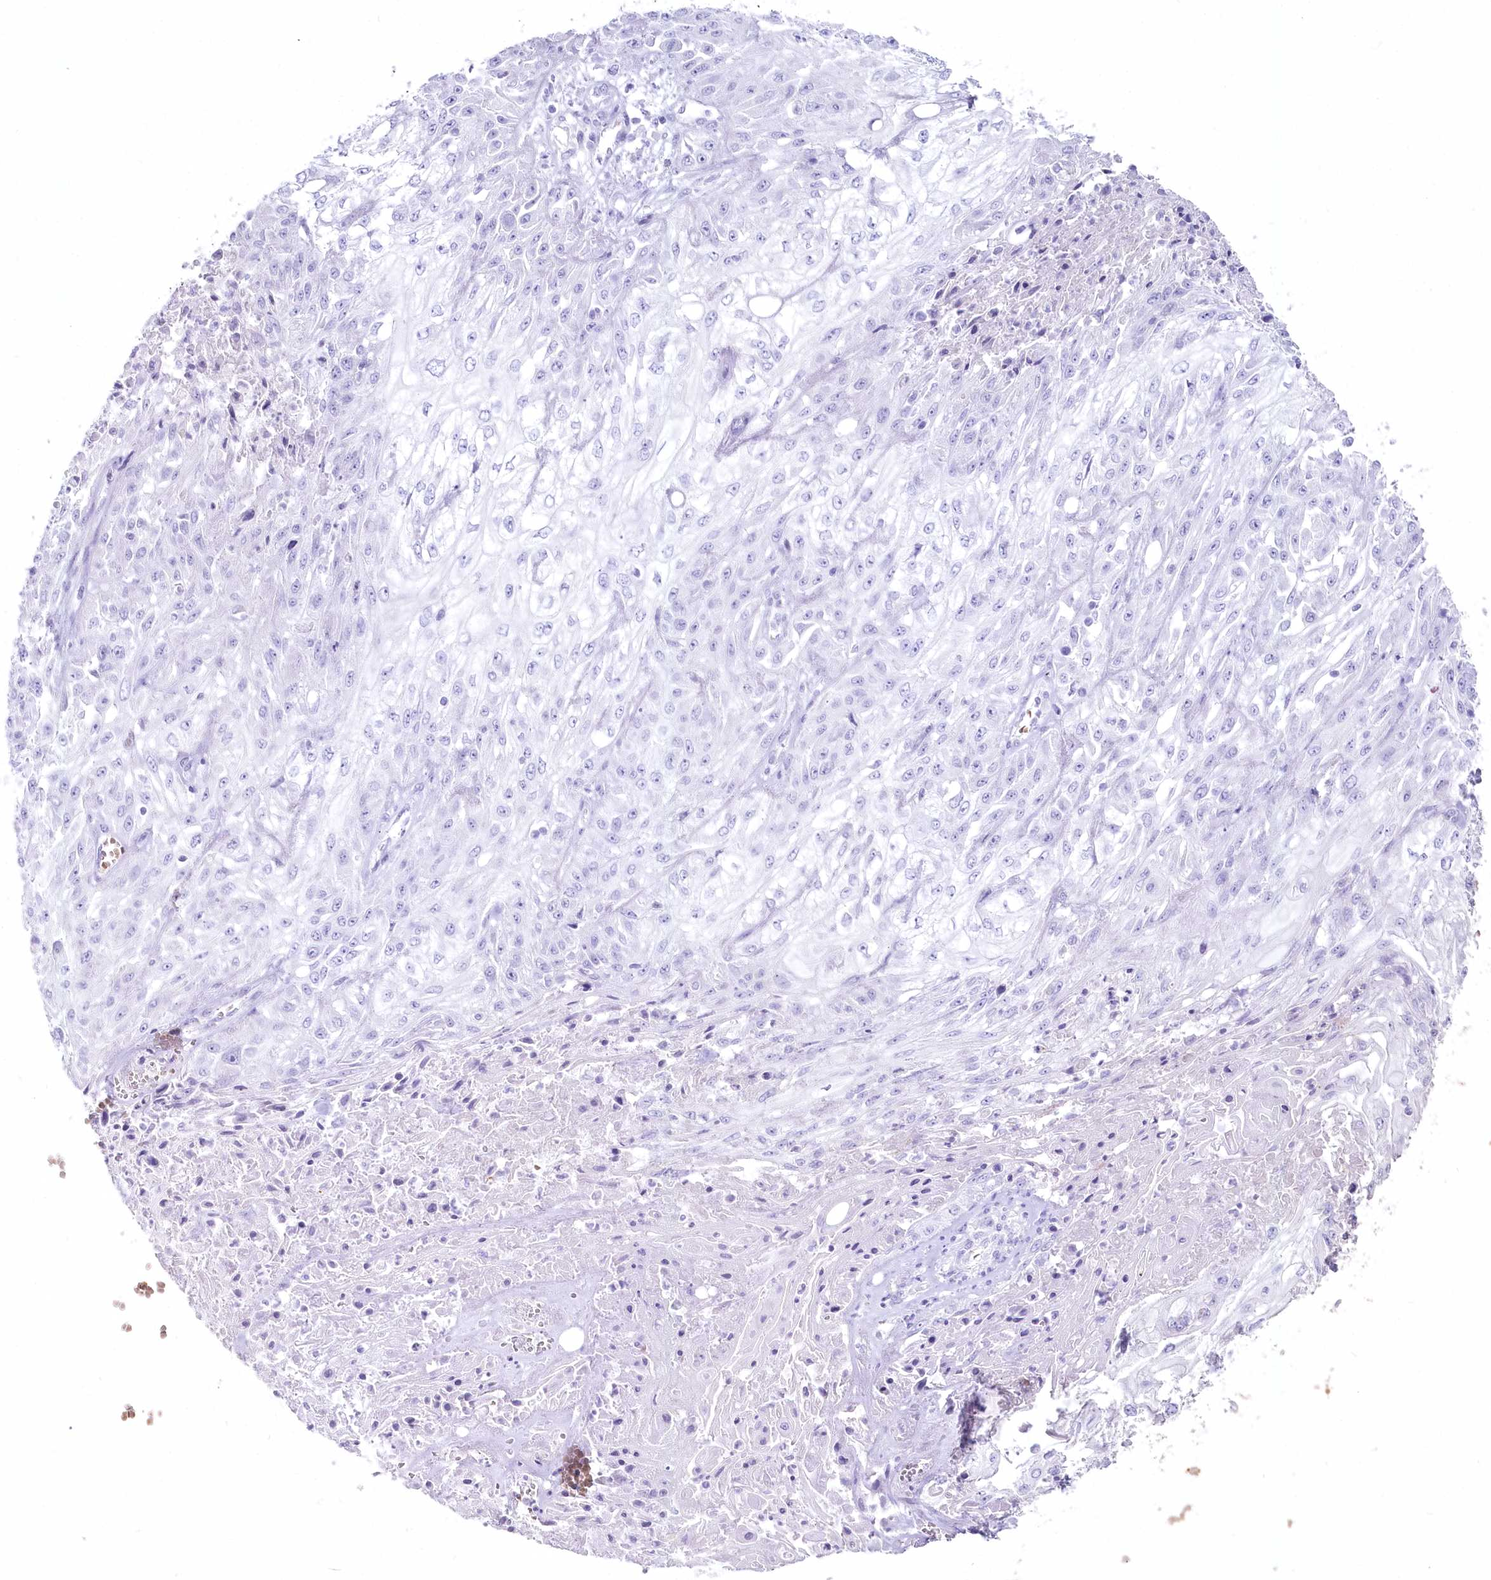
{"staining": {"intensity": "negative", "quantity": "none", "location": "none"}, "tissue": "skin cancer", "cell_type": "Tumor cells", "image_type": "cancer", "snomed": [{"axis": "morphology", "description": "Squamous cell carcinoma, NOS"}, {"axis": "morphology", "description": "Squamous cell carcinoma, metastatic, NOS"}, {"axis": "topography", "description": "Skin"}, {"axis": "topography", "description": "Lymph node"}], "caption": "High power microscopy histopathology image of an immunohistochemistry photomicrograph of skin cancer (squamous cell carcinoma), revealing no significant expression in tumor cells. (Brightfield microscopy of DAB immunohistochemistry at high magnification).", "gene": "IFIT5", "patient": {"sex": "male", "age": 75}}